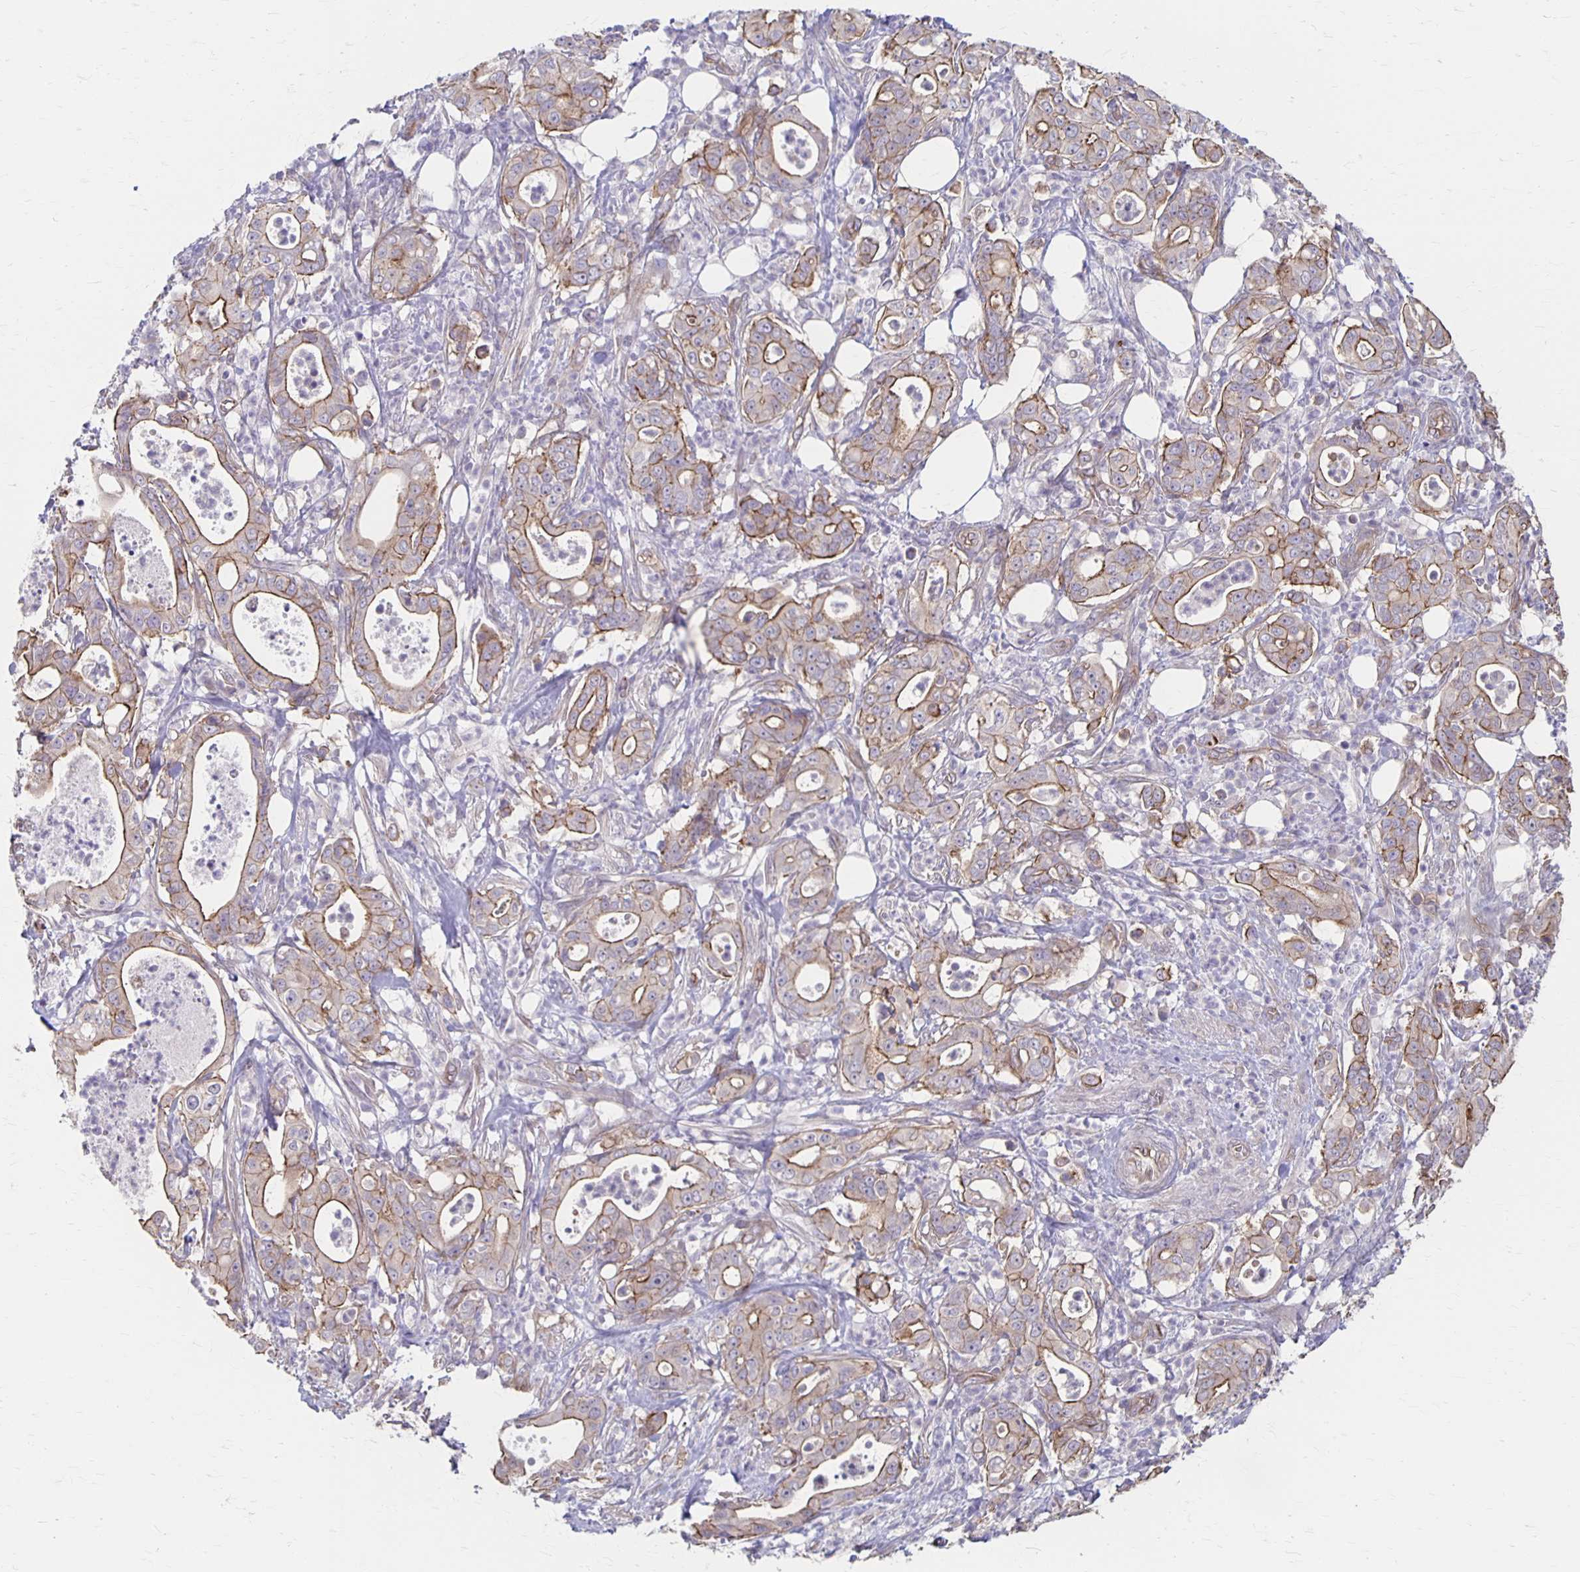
{"staining": {"intensity": "moderate", "quantity": ">75%", "location": "cytoplasmic/membranous"}, "tissue": "pancreatic cancer", "cell_type": "Tumor cells", "image_type": "cancer", "snomed": [{"axis": "morphology", "description": "Adenocarcinoma, NOS"}, {"axis": "topography", "description": "Pancreas"}], "caption": "This micrograph displays pancreatic adenocarcinoma stained with immunohistochemistry to label a protein in brown. The cytoplasmic/membranous of tumor cells show moderate positivity for the protein. Nuclei are counter-stained blue.", "gene": "PPP1R3E", "patient": {"sex": "male", "age": 71}}